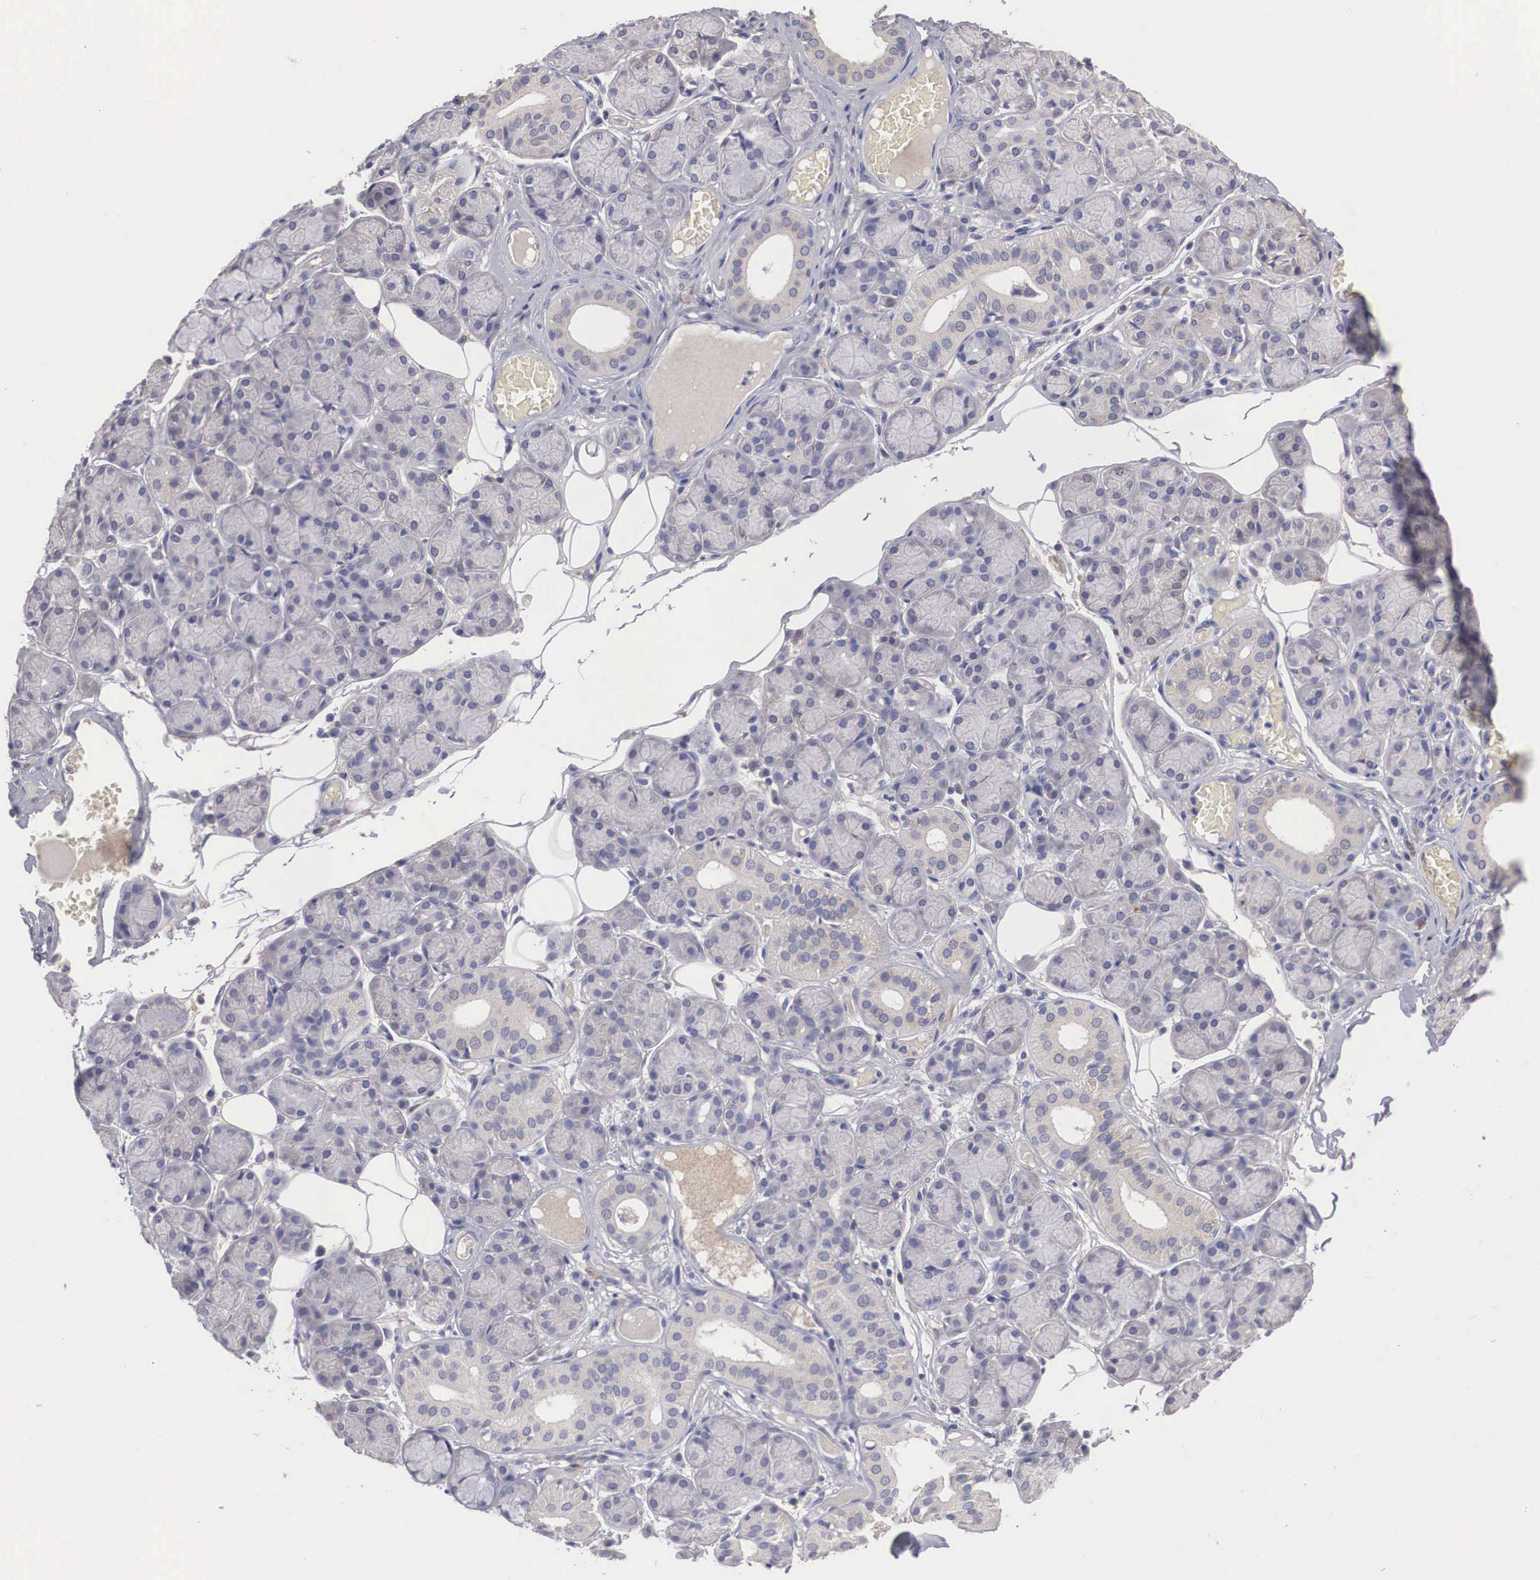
{"staining": {"intensity": "weak", "quantity": "25%-75%", "location": "cytoplasmic/membranous"}, "tissue": "salivary gland", "cell_type": "Glandular cells", "image_type": "normal", "snomed": [{"axis": "morphology", "description": "Normal tissue, NOS"}, {"axis": "topography", "description": "Salivary gland"}], "caption": "A photomicrograph showing weak cytoplasmic/membranous positivity in approximately 25%-75% of glandular cells in benign salivary gland, as visualized by brown immunohistochemical staining.", "gene": "ABHD4", "patient": {"sex": "male", "age": 54}}